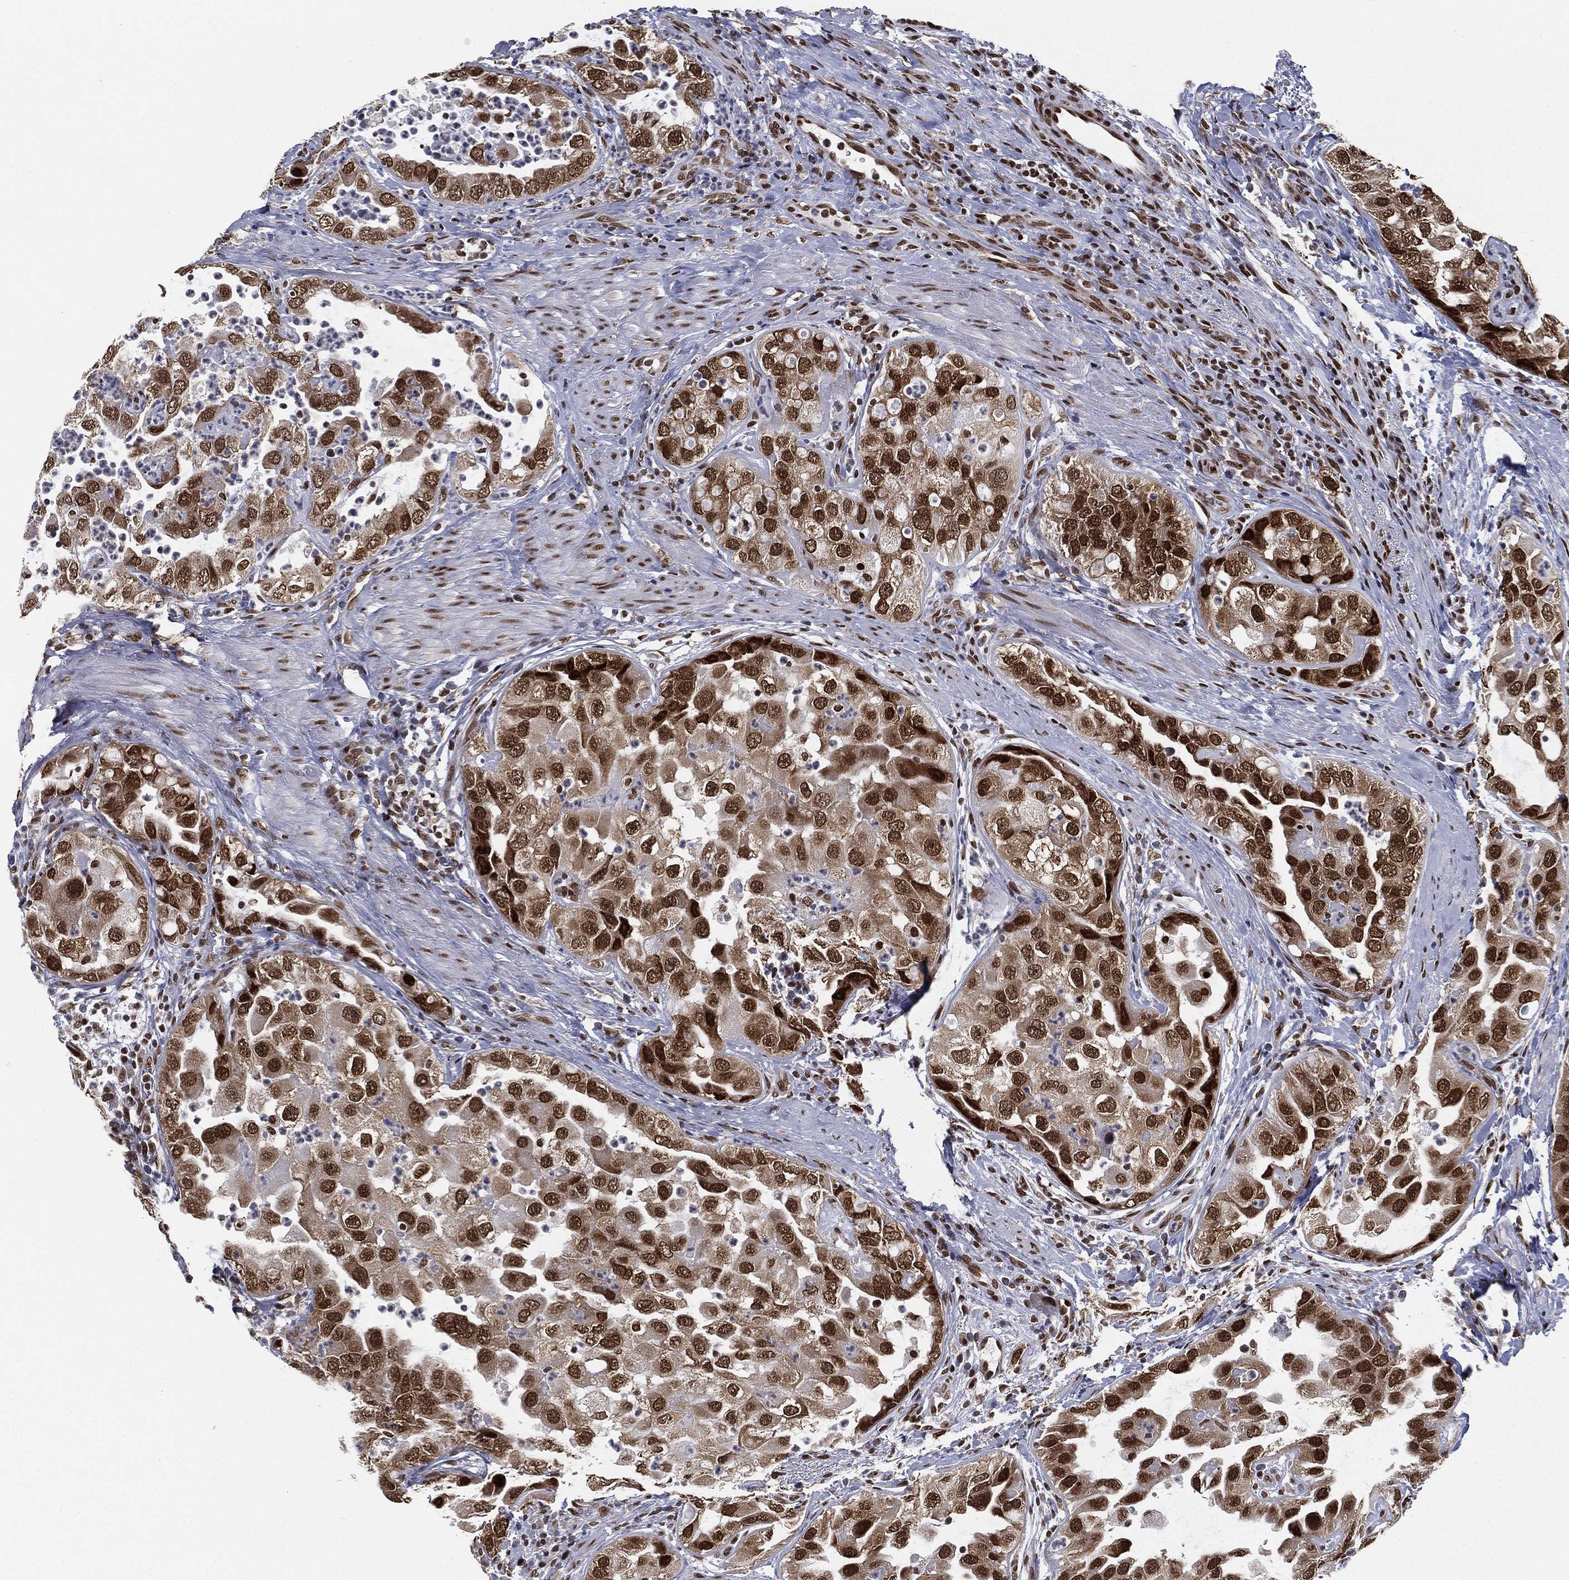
{"staining": {"intensity": "strong", "quantity": ">75%", "location": "nuclear"}, "tissue": "urothelial cancer", "cell_type": "Tumor cells", "image_type": "cancer", "snomed": [{"axis": "morphology", "description": "Urothelial carcinoma, High grade"}, {"axis": "topography", "description": "Urinary bladder"}], "caption": "Tumor cells exhibit high levels of strong nuclear staining in approximately >75% of cells in urothelial cancer.", "gene": "FUBP3", "patient": {"sex": "female", "age": 41}}